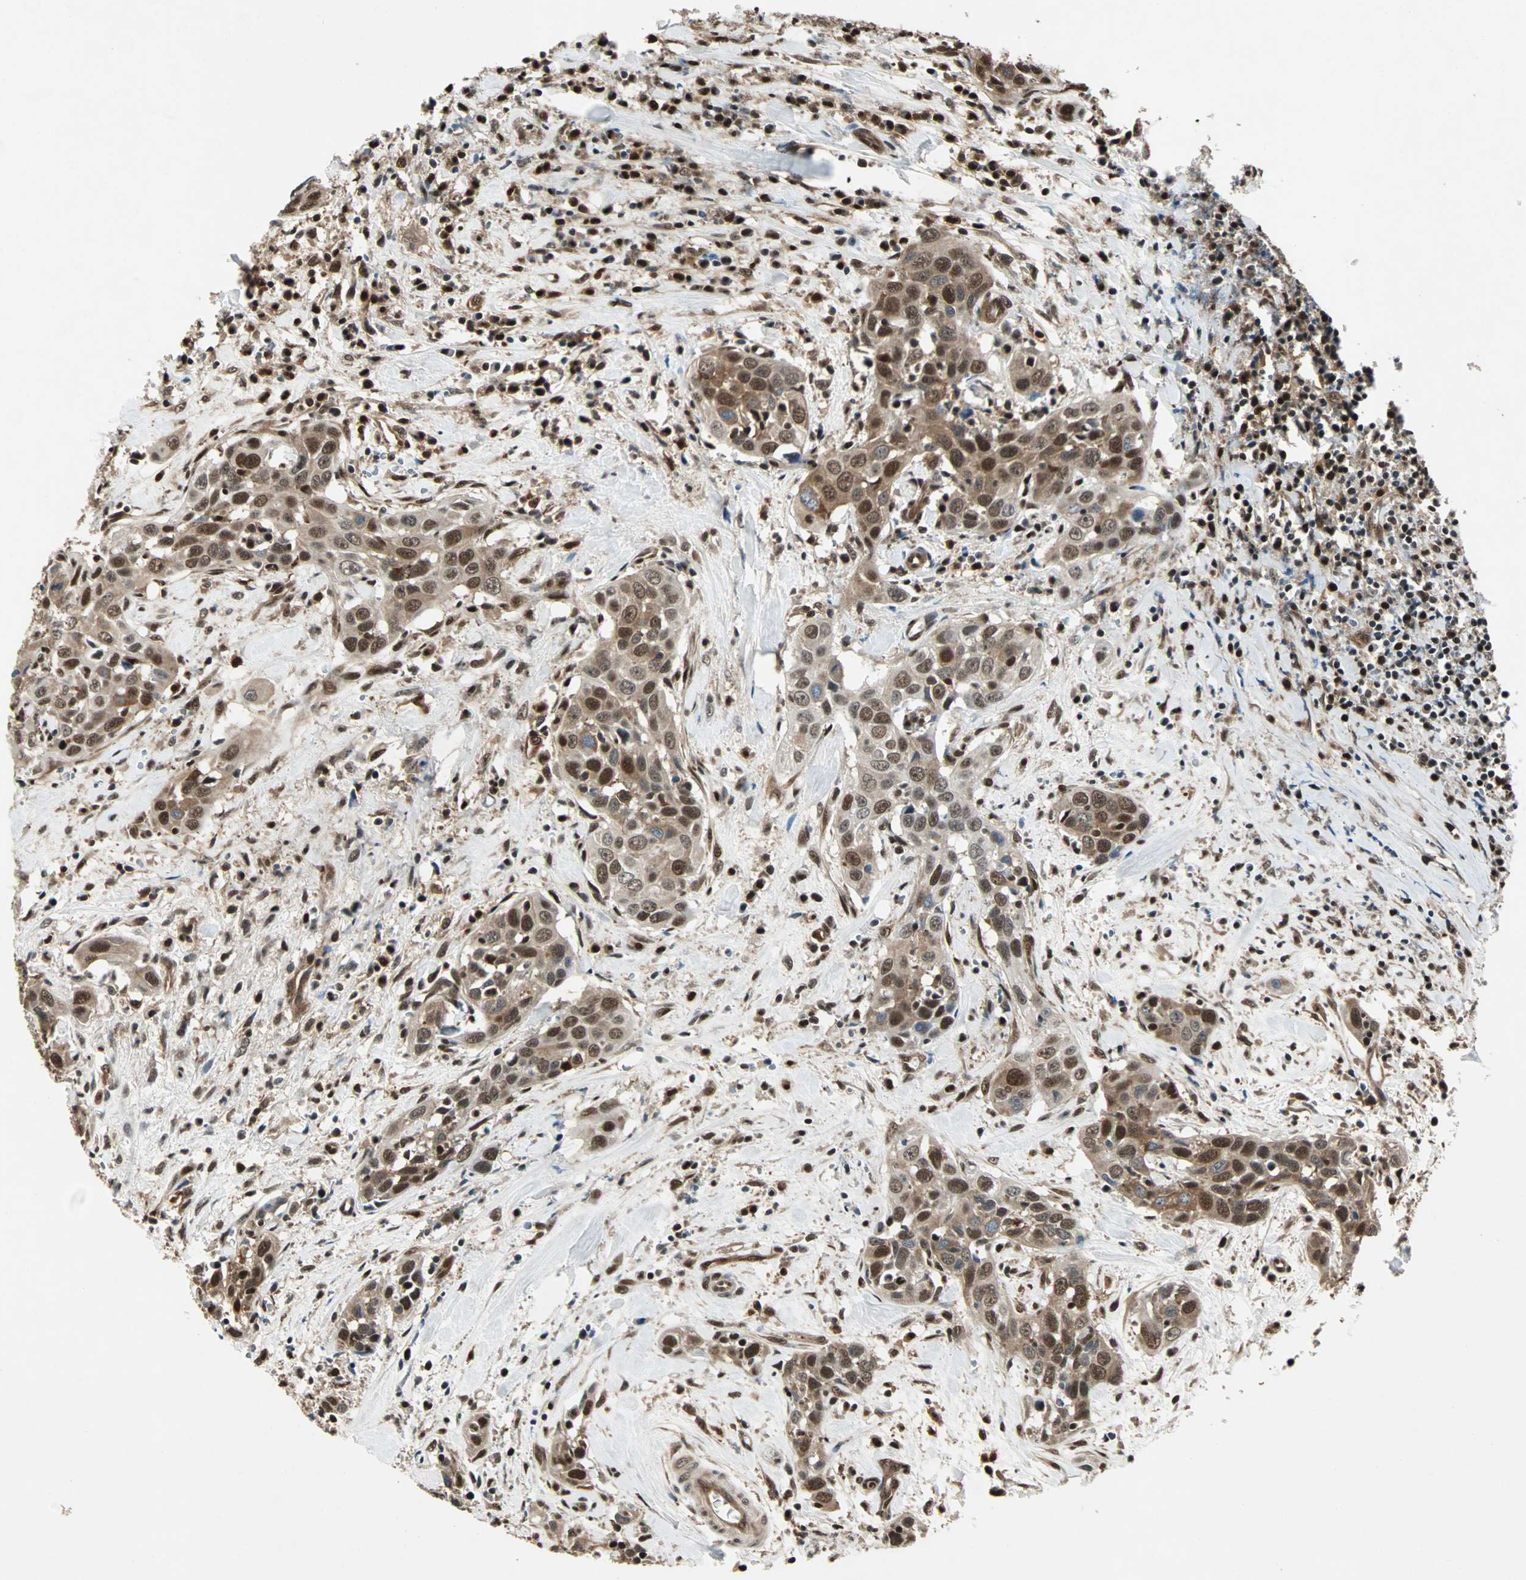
{"staining": {"intensity": "strong", "quantity": ">75%", "location": "cytoplasmic/membranous,nuclear"}, "tissue": "head and neck cancer", "cell_type": "Tumor cells", "image_type": "cancer", "snomed": [{"axis": "morphology", "description": "Squamous cell carcinoma, NOS"}, {"axis": "topography", "description": "Oral tissue"}, {"axis": "topography", "description": "Head-Neck"}], "caption": "An image showing strong cytoplasmic/membranous and nuclear positivity in approximately >75% of tumor cells in head and neck cancer, as visualized by brown immunohistochemical staining.", "gene": "ACLY", "patient": {"sex": "female", "age": 50}}